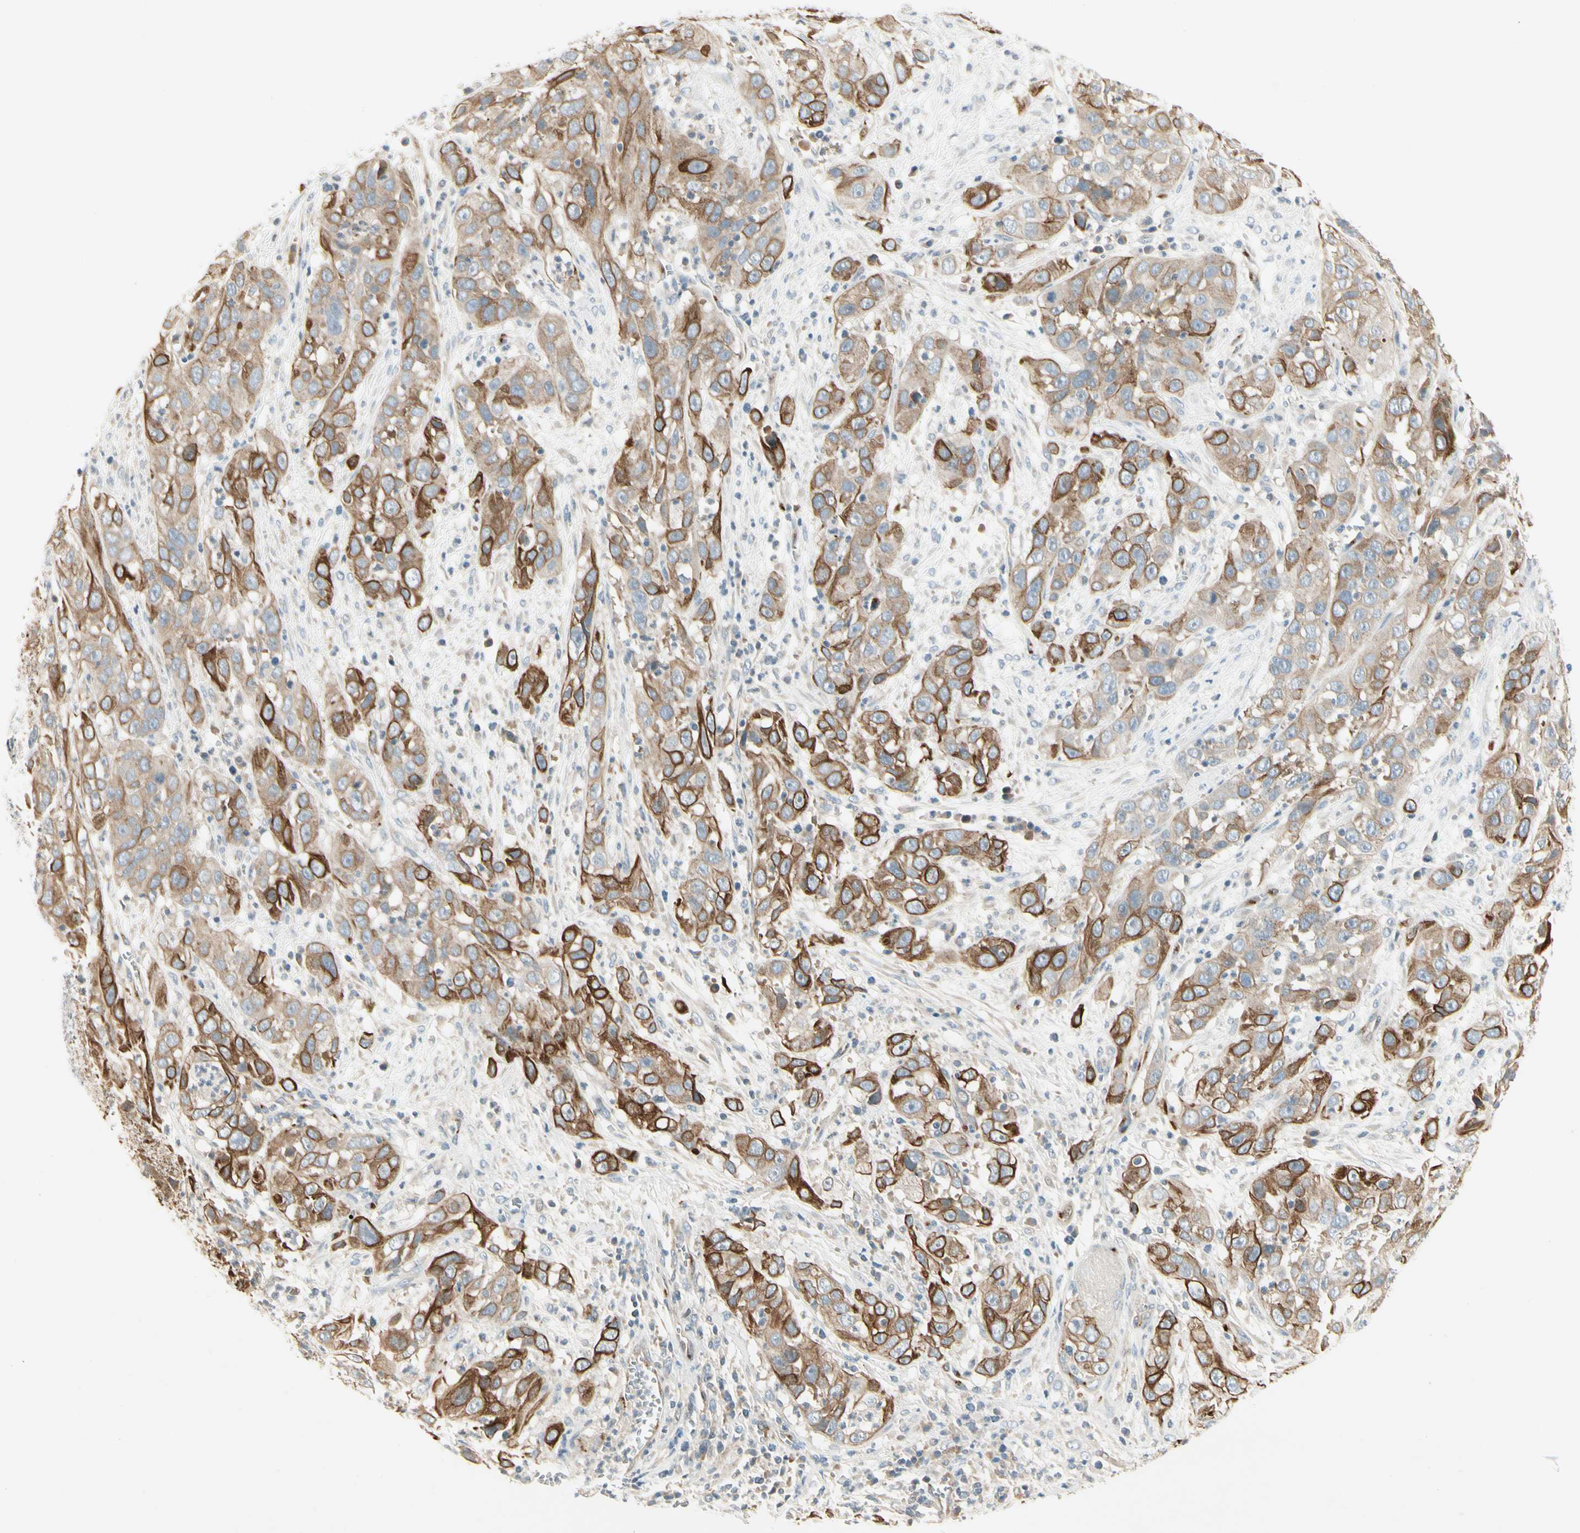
{"staining": {"intensity": "moderate", "quantity": ">75%", "location": "cytoplasmic/membranous"}, "tissue": "cervical cancer", "cell_type": "Tumor cells", "image_type": "cancer", "snomed": [{"axis": "morphology", "description": "Squamous cell carcinoma, NOS"}, {"axis": "topography", "description": "Cervix"}], "caption": "A photomicrograph of squamous cell carcinoma (cervical) stained for a protein displays moderate cytoplasmic/membranous brown staining in tumor cells.", "gene": "MANSC1", "patient": {"sex": "female", "age": 32}}